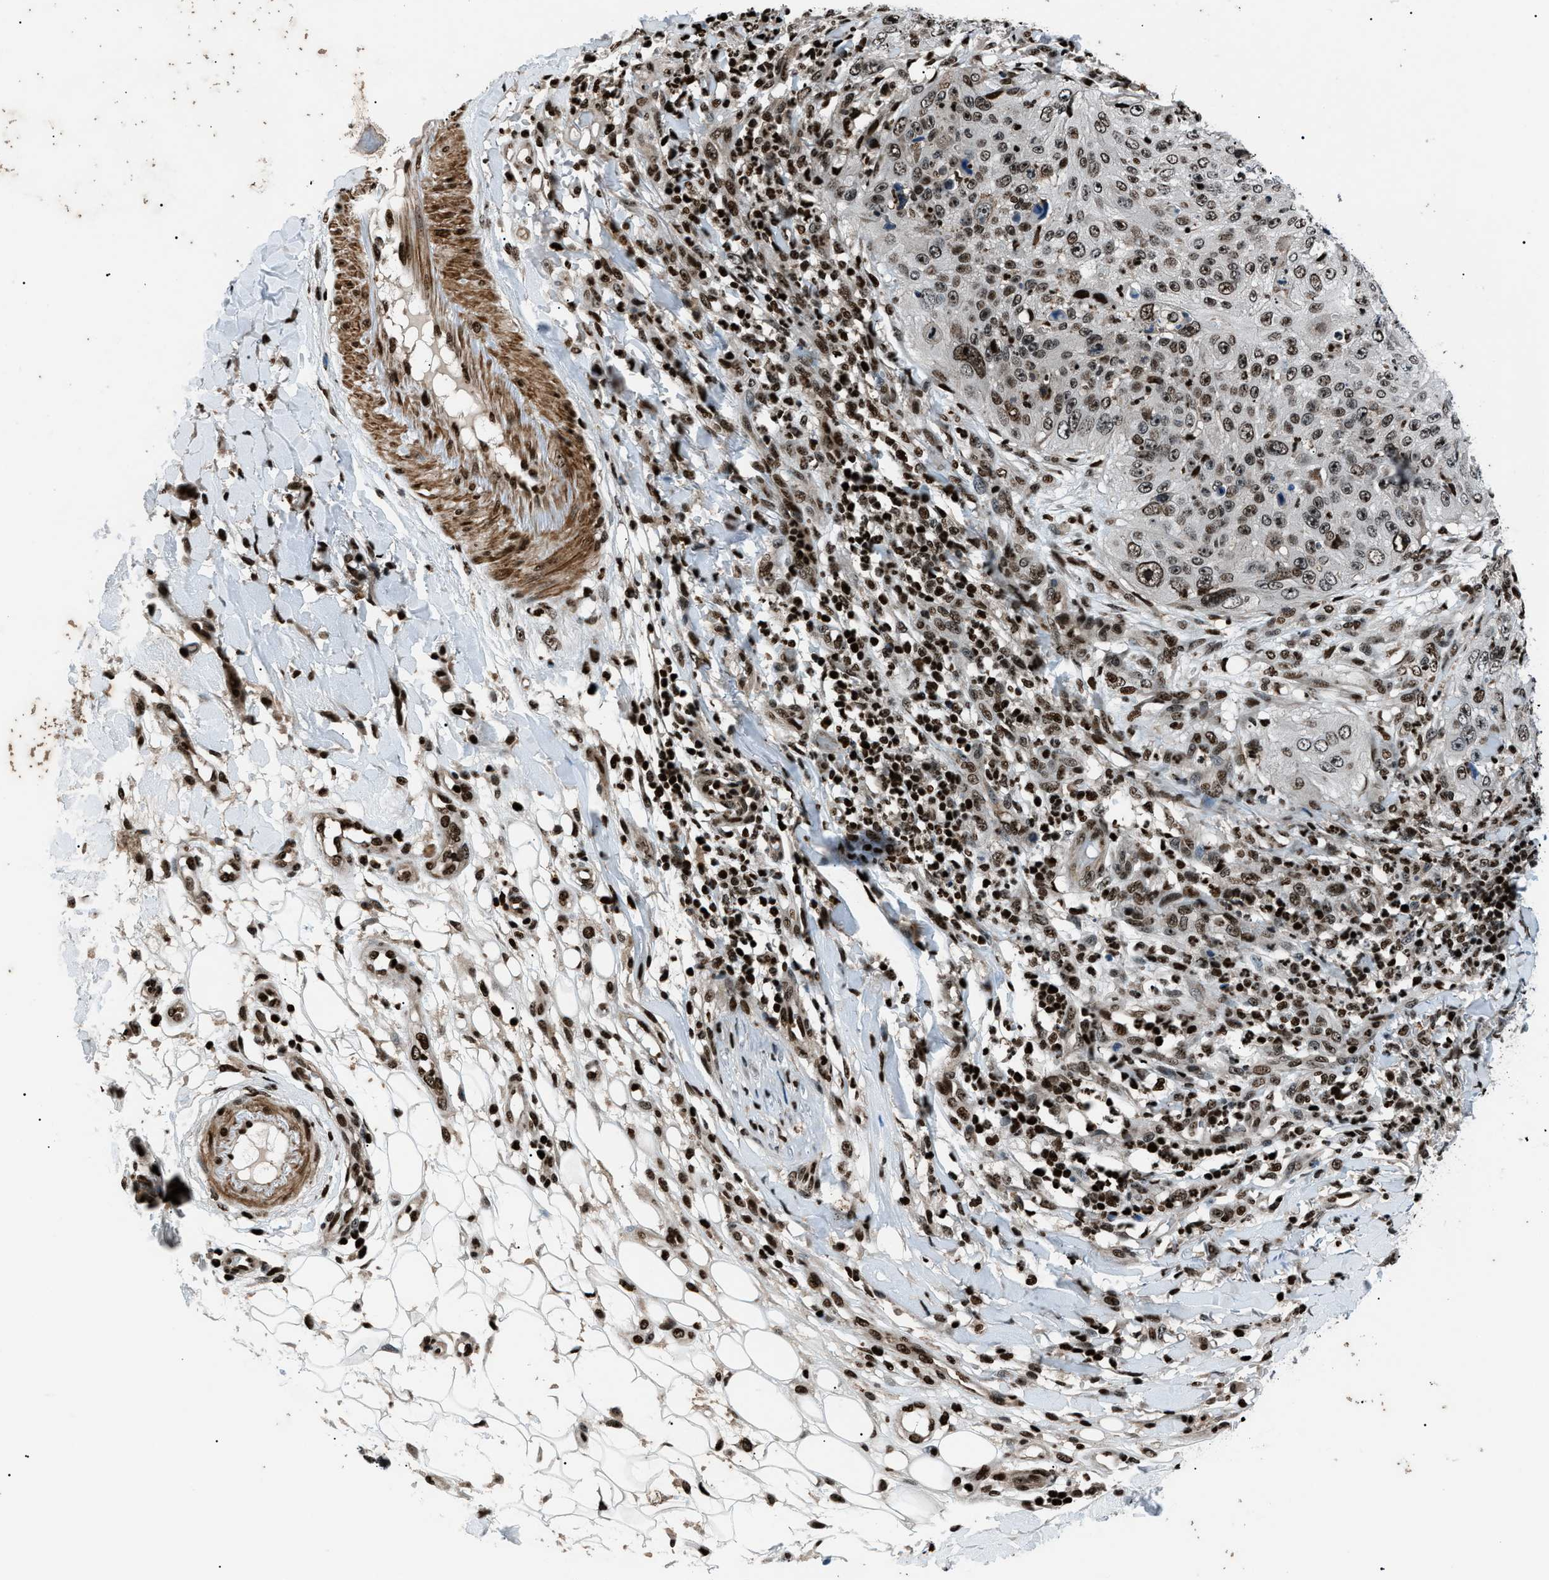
{"staining": {"intensity": "moderate", "quantity": ">75%", "location": "nuclear"}, "tissue": "skin cancer", "cell_type": "Tumor cells", "image_type": "cancer", "snomed": [{"axis": "morphology", "description": "Squamous cell carcinoma, NOS"}, {"axis": "topography", "description": "Skin"}], "caption": "Tumor cells display medium levels of moderate nuclear staining in about >75% of cells in human skin cancer.", "gene": "PRKX", "patient": {"sex": "female", "age": 80}}